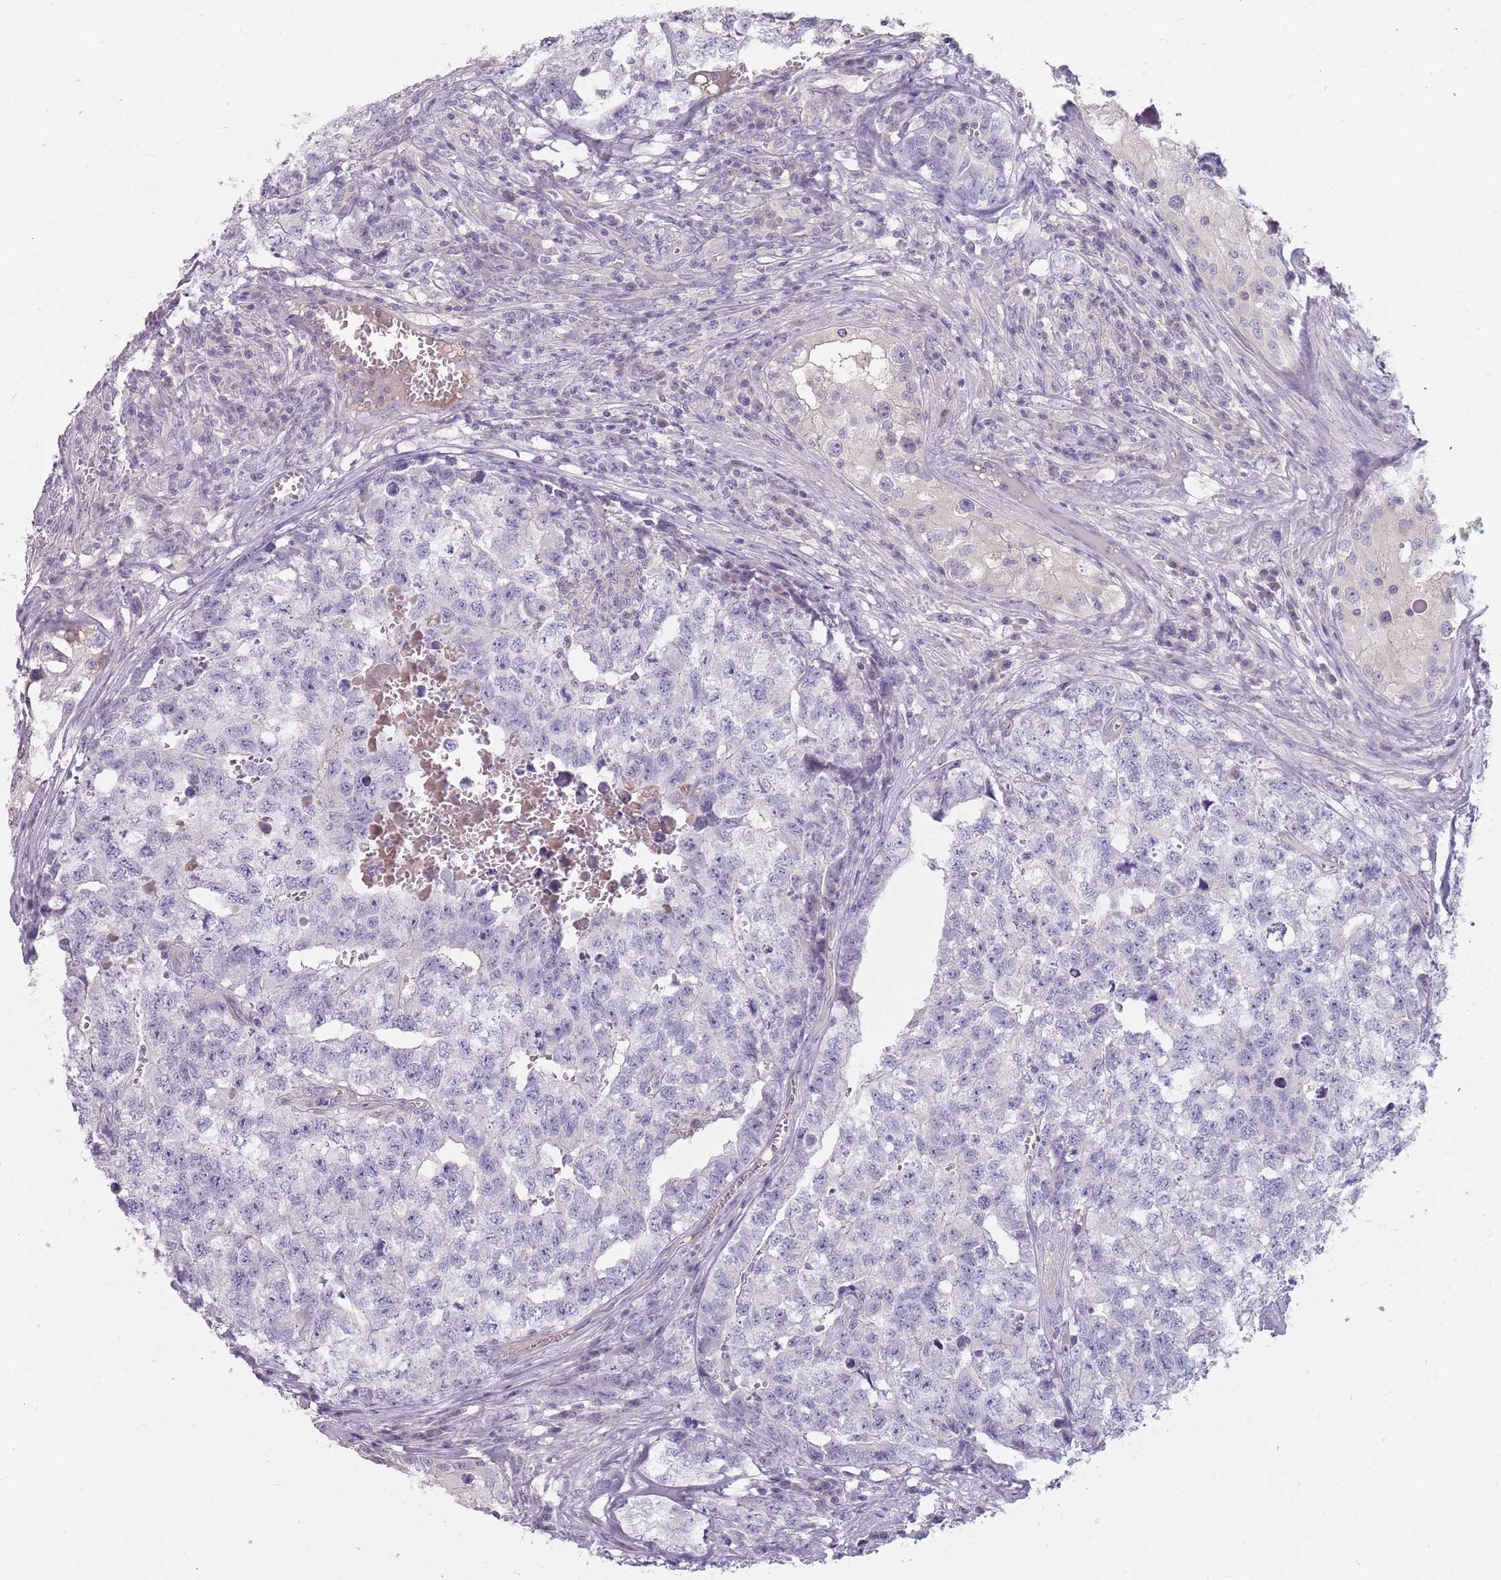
{"staining": {"intensity": "negative", "quantity": "none", "location": "none"}, "tissue": "testis cancer", "cell_type": "Tumor cells", "image_type": "cancer", "snomed": [{"axis": "morphology", "description": "Carcinoma, Embryonal, NOS"}, {"axis": "topography", "description": "Testis"}], "caption": "Testis cancer was stained to show a protein in brown. There is no significant positivity in tumor cells.", "gene": "DDX4", "patient": {"sex": "male", "age": 31}}